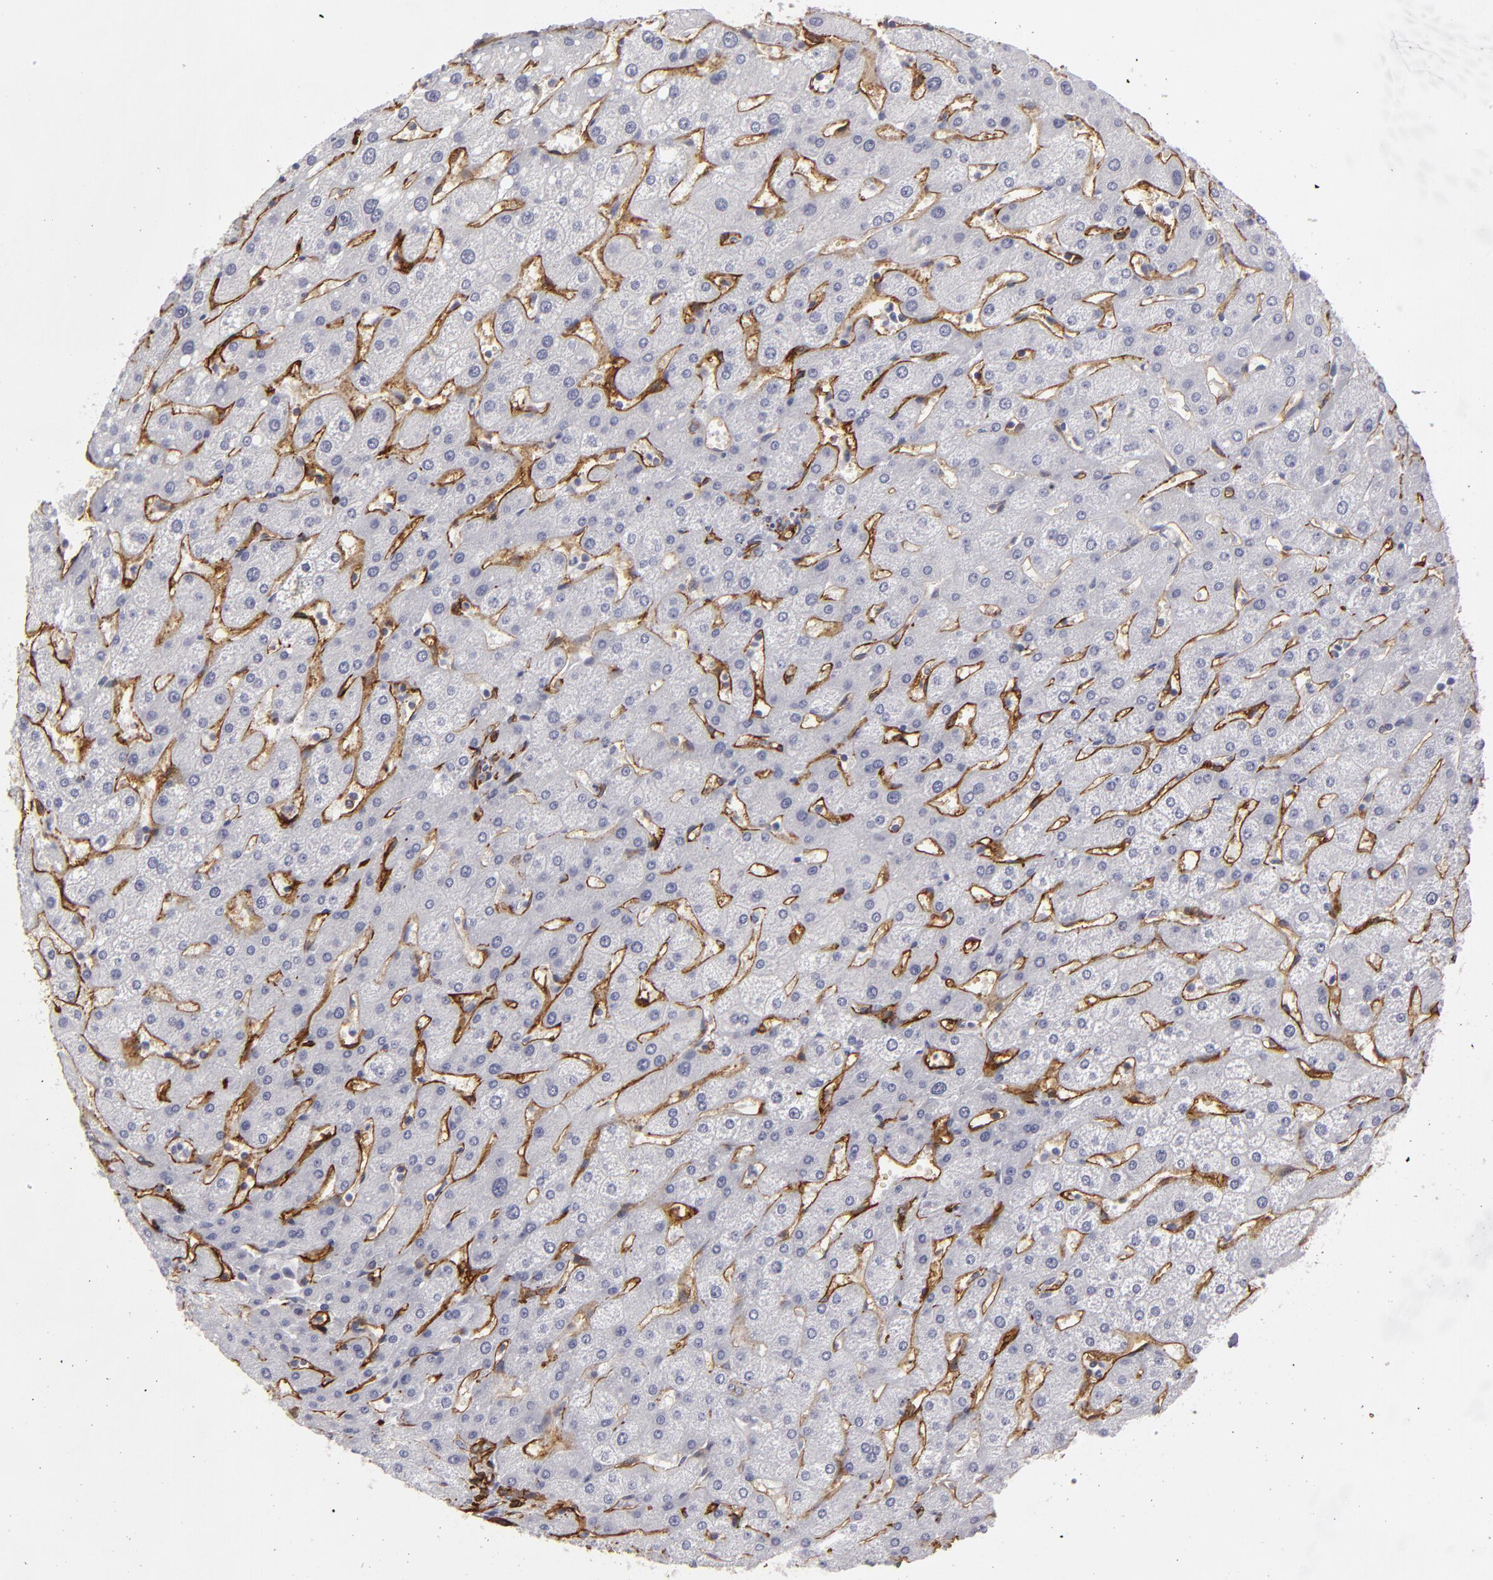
{"staining": {"intensity": "strong", "quantity": ">75%", "location": "cytoplasmic/membranous"}, "tissue": "liver", "cell_type": "Cholangiocytes", "image_type": "normal", "snomed": [{"axis": "morphology", "description": "Normal tissue, NOS"}, {"axis": "topography", "description": "Liver"}], "caption": "Human liver stained for a protein (brown) displays strong cytoplasmic/membranous positive staining in about >75% of cholangiocytes.", "gene": "MCAM", "patient": {"sex": "male", "age": 67}}